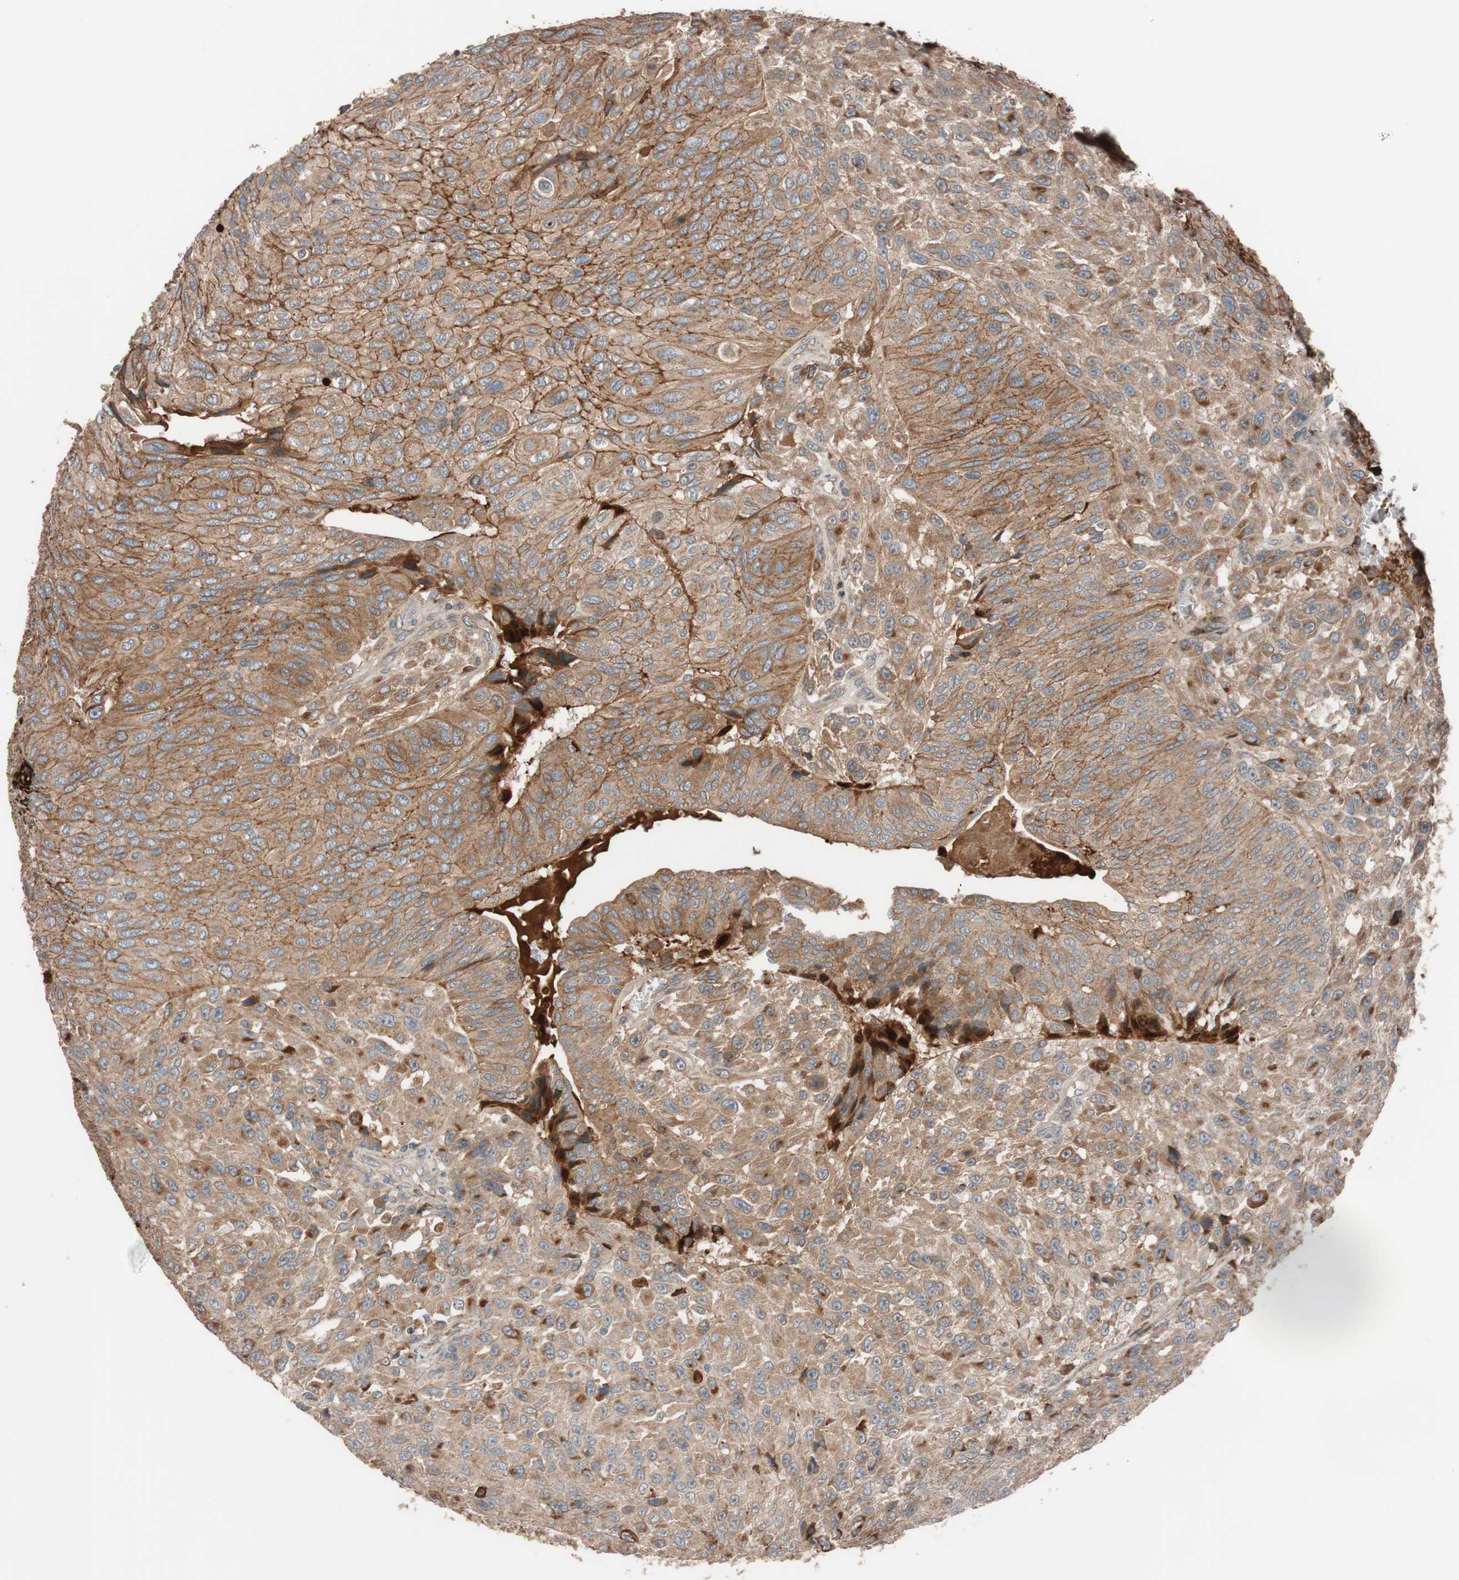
{"staining": {"intensity": "strong", "quantity": ">75%", "location": "cytoplasmic/membranous"}, "tissue": "urothelial cancer", "cell_type": "Tumor cells", "image_type": "cancer", "snomed": [{"axis": "morphology", "description": "Urothelial carcinoma, High grade"}, {"axis": "topography", "description": "Urinary bladder"}], "caption": "Strong cytoplasmic/membranous expression for a protein is identified in approximately >75% of tumor cells of urothelial cancer using immunohistochemistry.", "gene": "SDC4", "patient": {"sex": "male", "age": 66}}